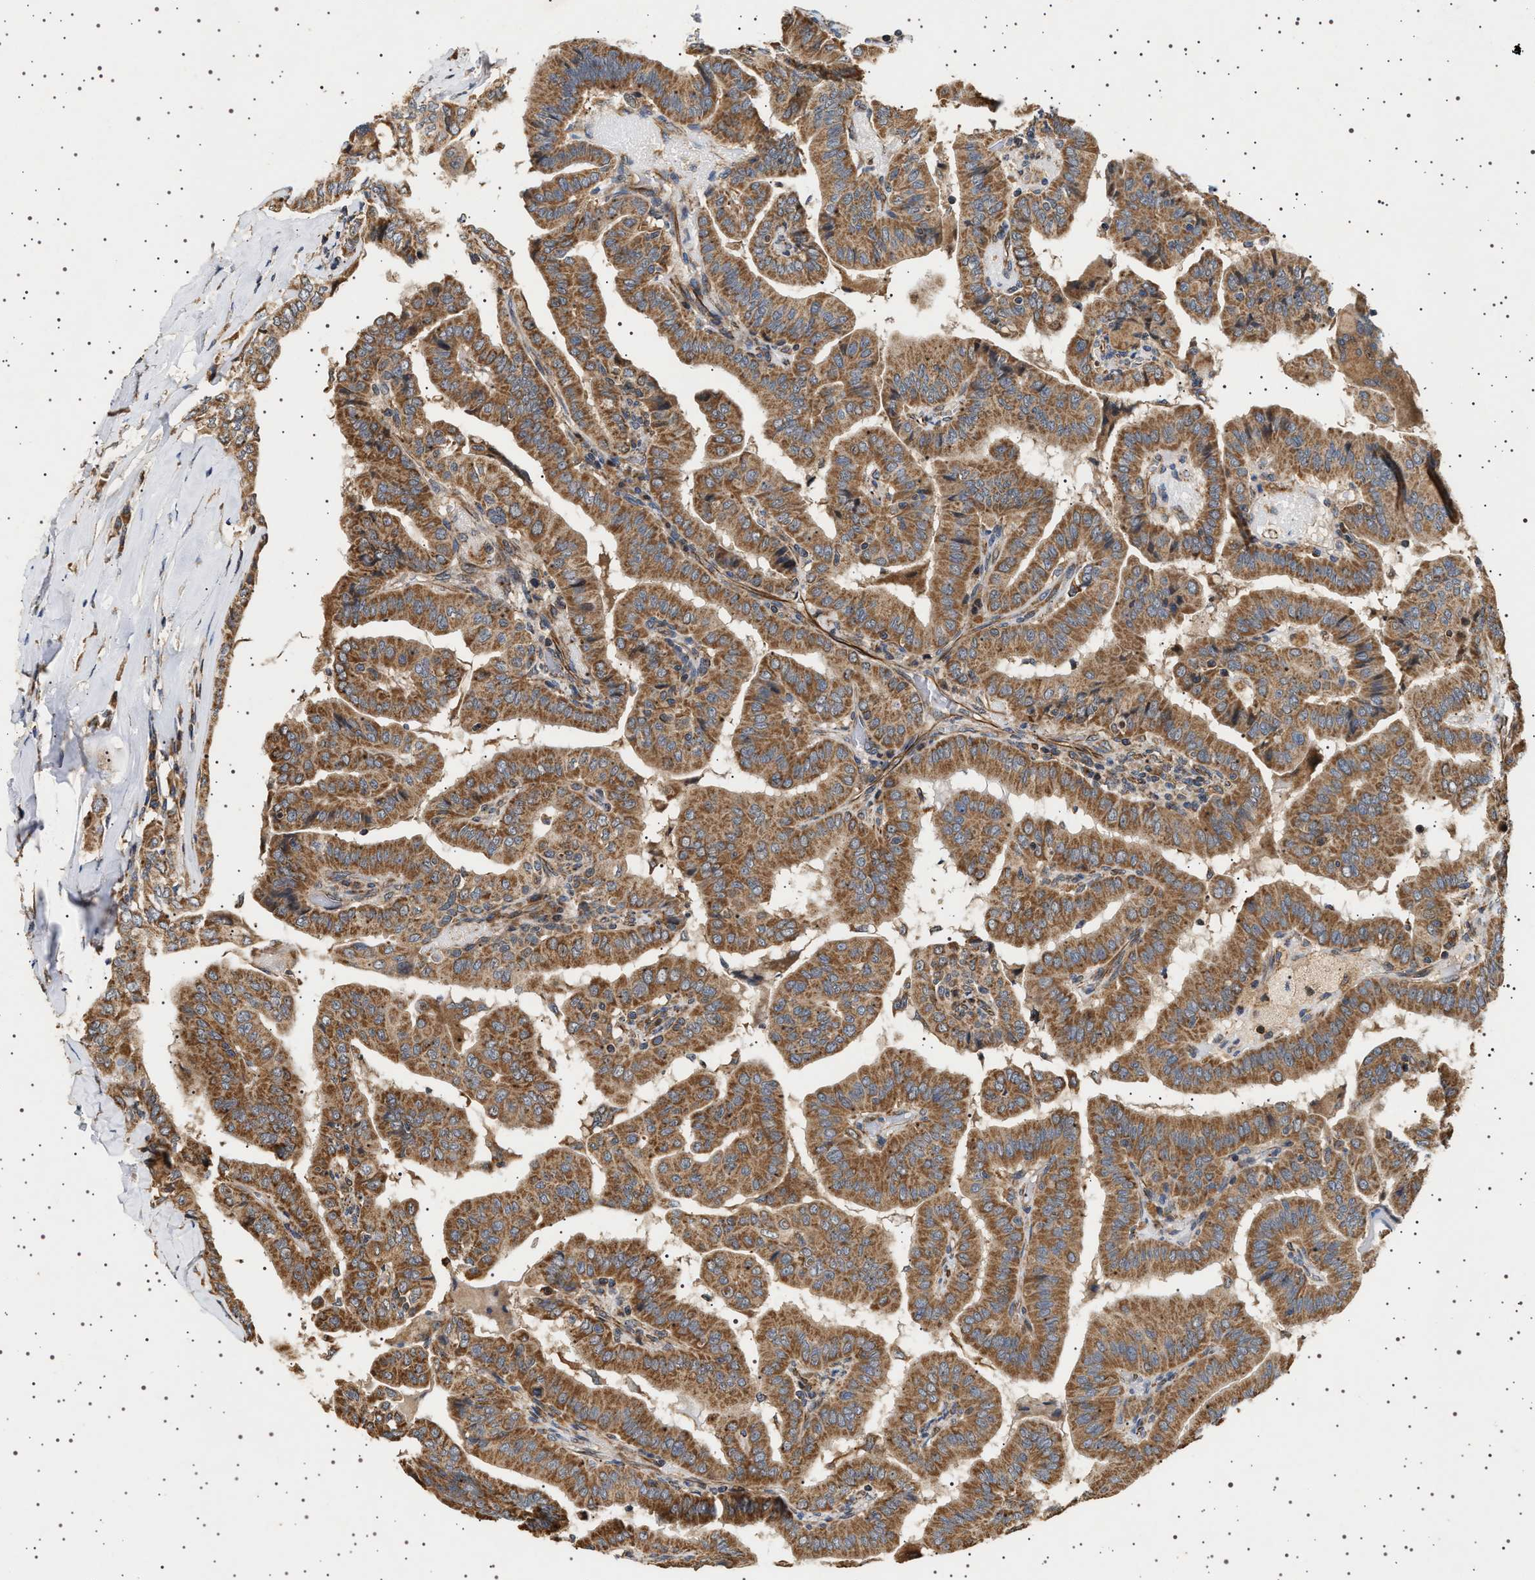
{"staining": {"intensity": "moderate", "quantity": ">75%", "location": "cytoplasmic/membranous"}, "tissue": "thyroid cancer", "cell_type": "Tumor cells", "image_type": "cancer", "snomed": [{"axis": "morphology", "description": "Papillary adenocarcinoma, NOS"}, {"axis": "topography", "description": "Thyroid gland"}], "caption": "A high-resolution histopathology image shows immunohistochemistry (IHC) staining of thyroid cancer, which demonstrates moderate cytoplasmic/membranous positivity in about >75% of tumor cells.", "gene": "TRUB2", "patient": {"sex": "male", "age": 33}}